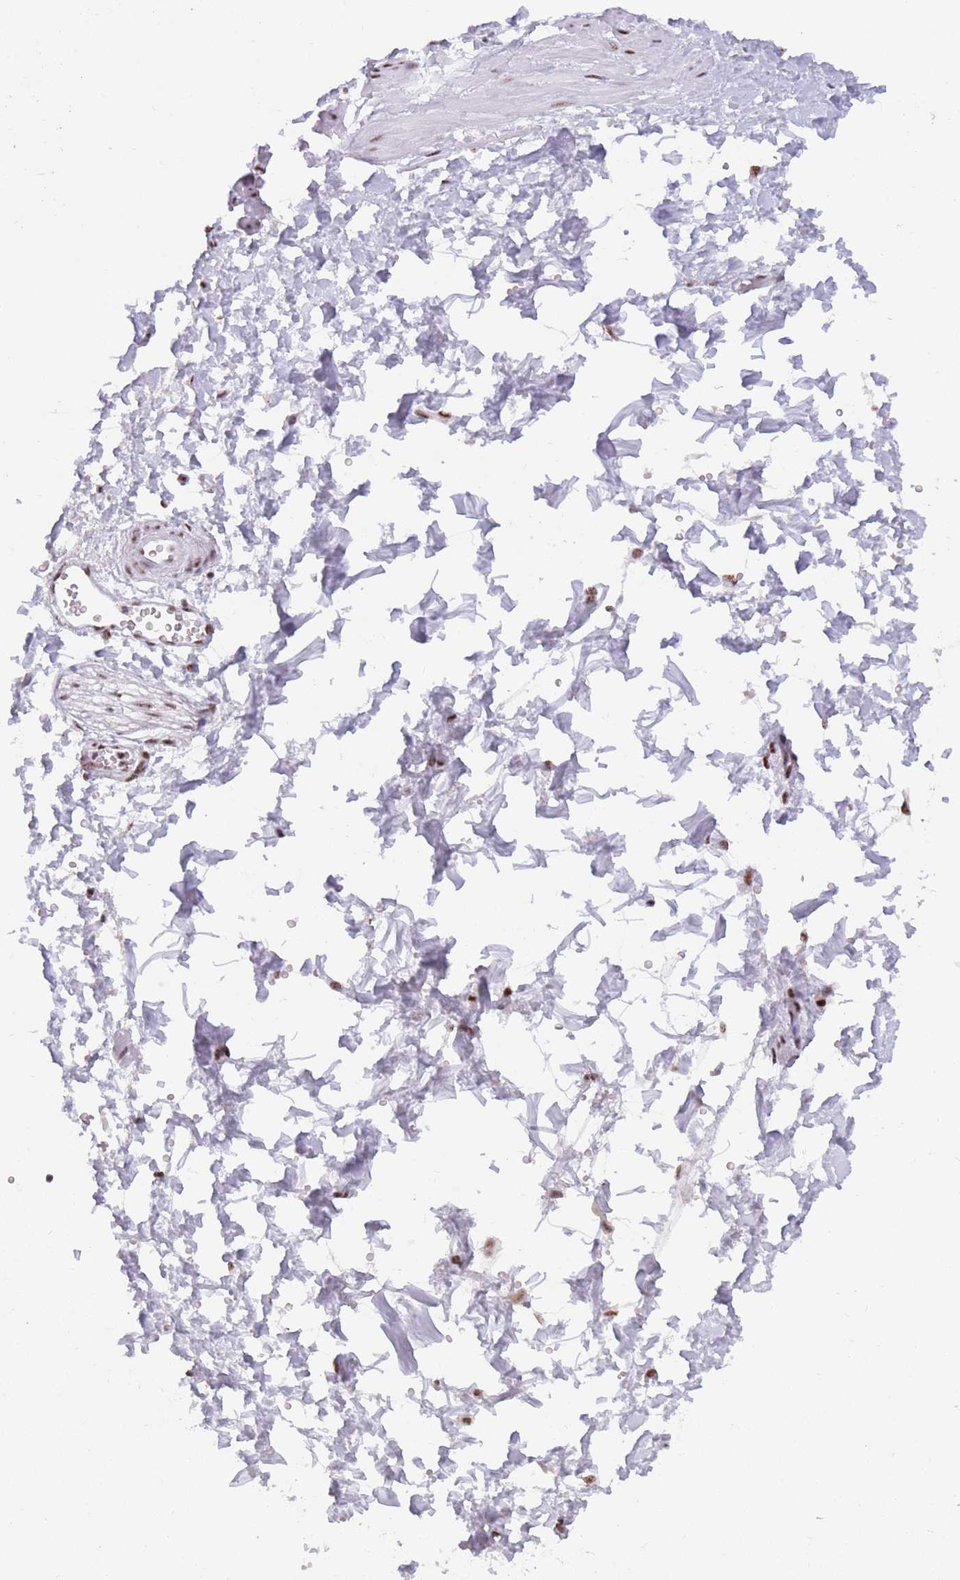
{"staining": {"intensity": "strong", "quantity": "<25%", "location": "nuclear"}, "tissue": "adipose tissue", "cell_type": "Adipocytes", "image_type": "normal", "snomed": [{"axis": "morphology", "description": "Normal tissue, NOS"}, {"axis": "topography", "description": "Prostate"}, {"axis": "topography", "description": "Peripheral nerve tissue"}], "caption": "A high-resolution photomicrograph shows immunohistochemistry staining of benign adipose tissue, which displays strong nuclear positivity in approximately <25% of adipocytes. (brown staining indicates protein expression, while blue staining denotes nuclei).", "gene": "TMEM35B", "patient": {"sex": "male", "age": 55}}